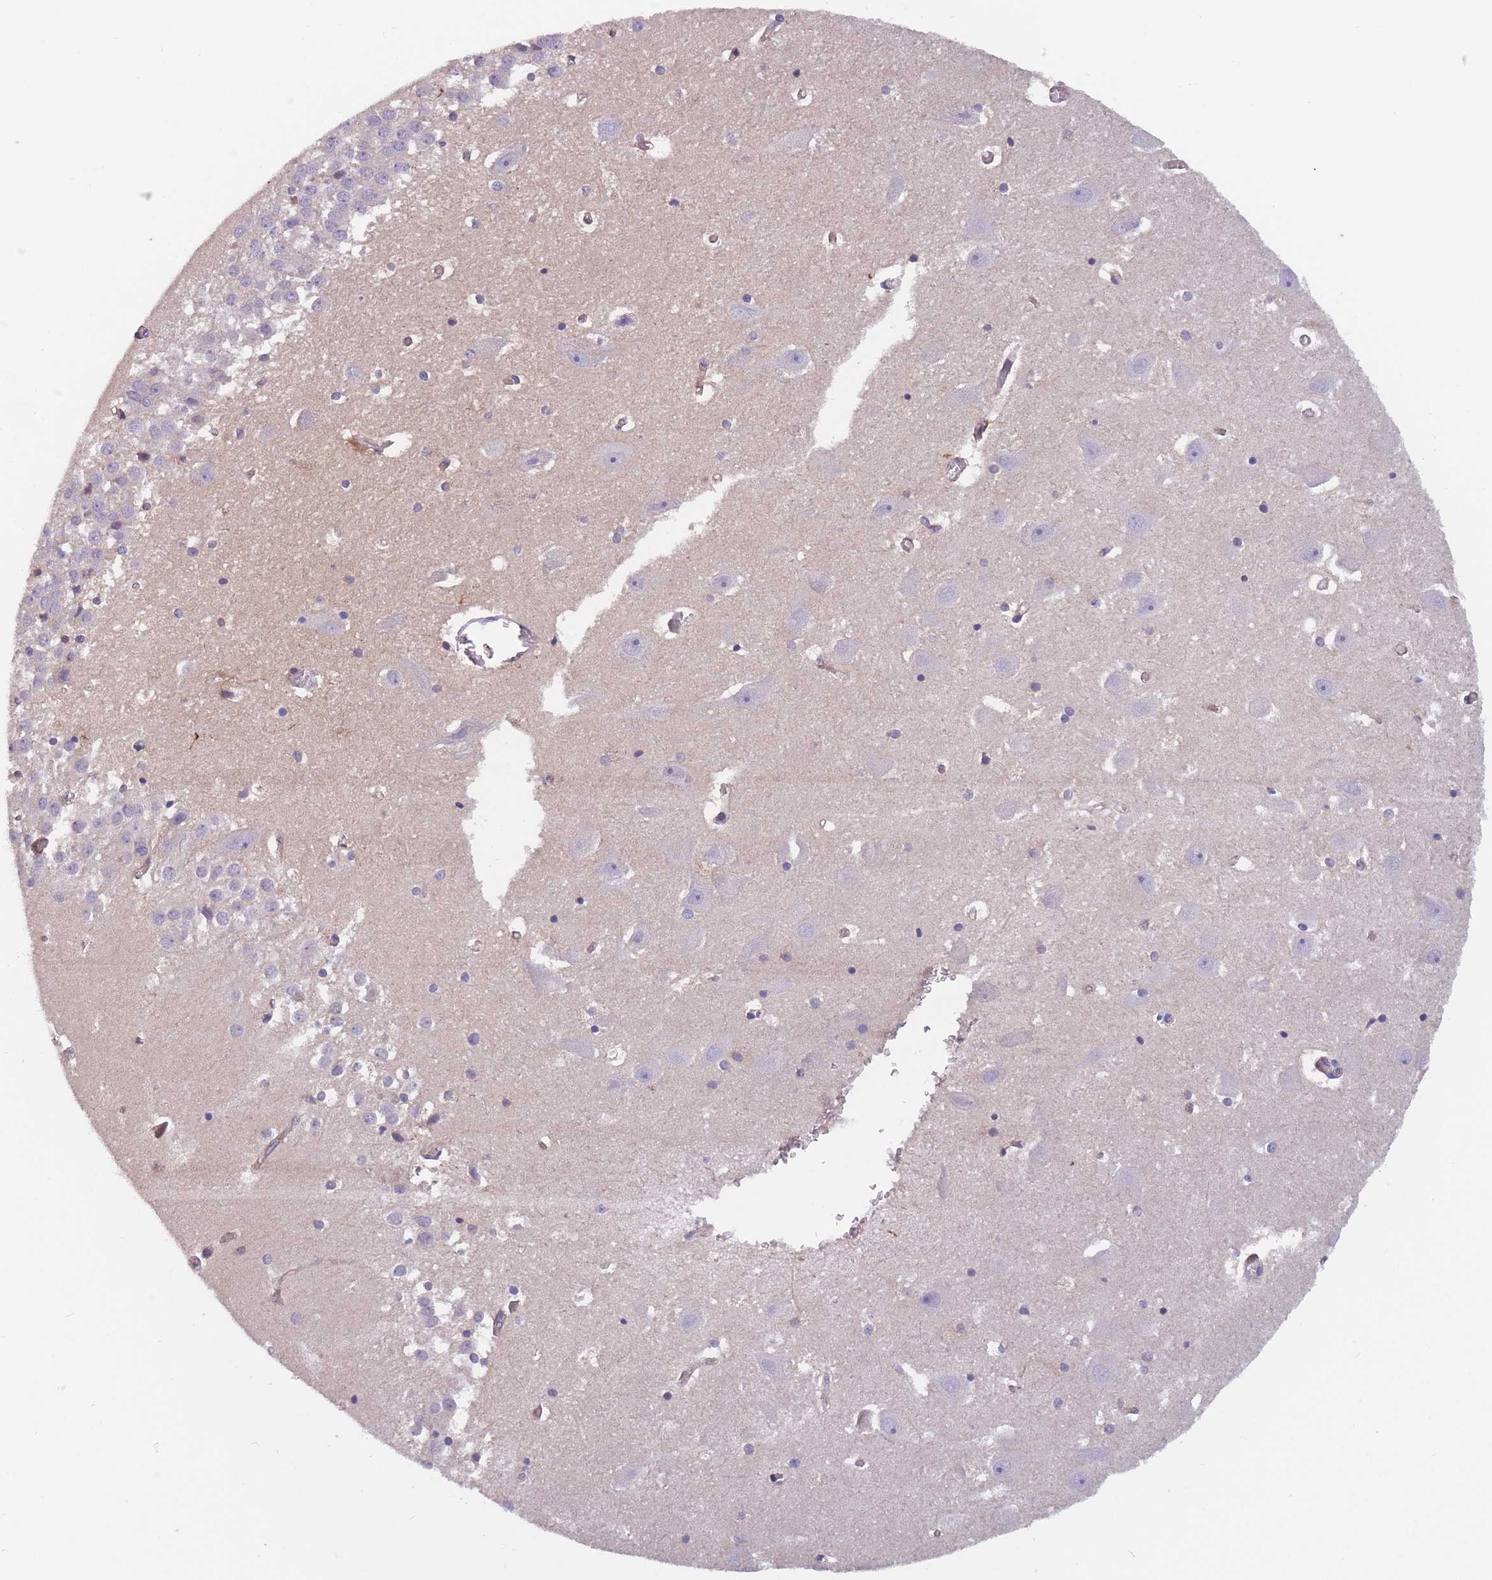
{"staining": {"intensity": "negative", "quantity": "none", "location": "none"}, "tissue": "hippocampus", "cell_type": "Glial cells", "image_type": "normal", "snomed": [{"axis": "morphology", "description": "Normal tissue, NOS"}, {"axis": "topography", "description": "Hippocampus"}], "caption": "Glial cells are negative for protein expression in benign human hippocampus. The staining is performed using DAB brown chromogen with nuclei counter-stained in using hematoxylin.", "gene": "FAM83F", "patient": {"sex": "female", "age": 52}}